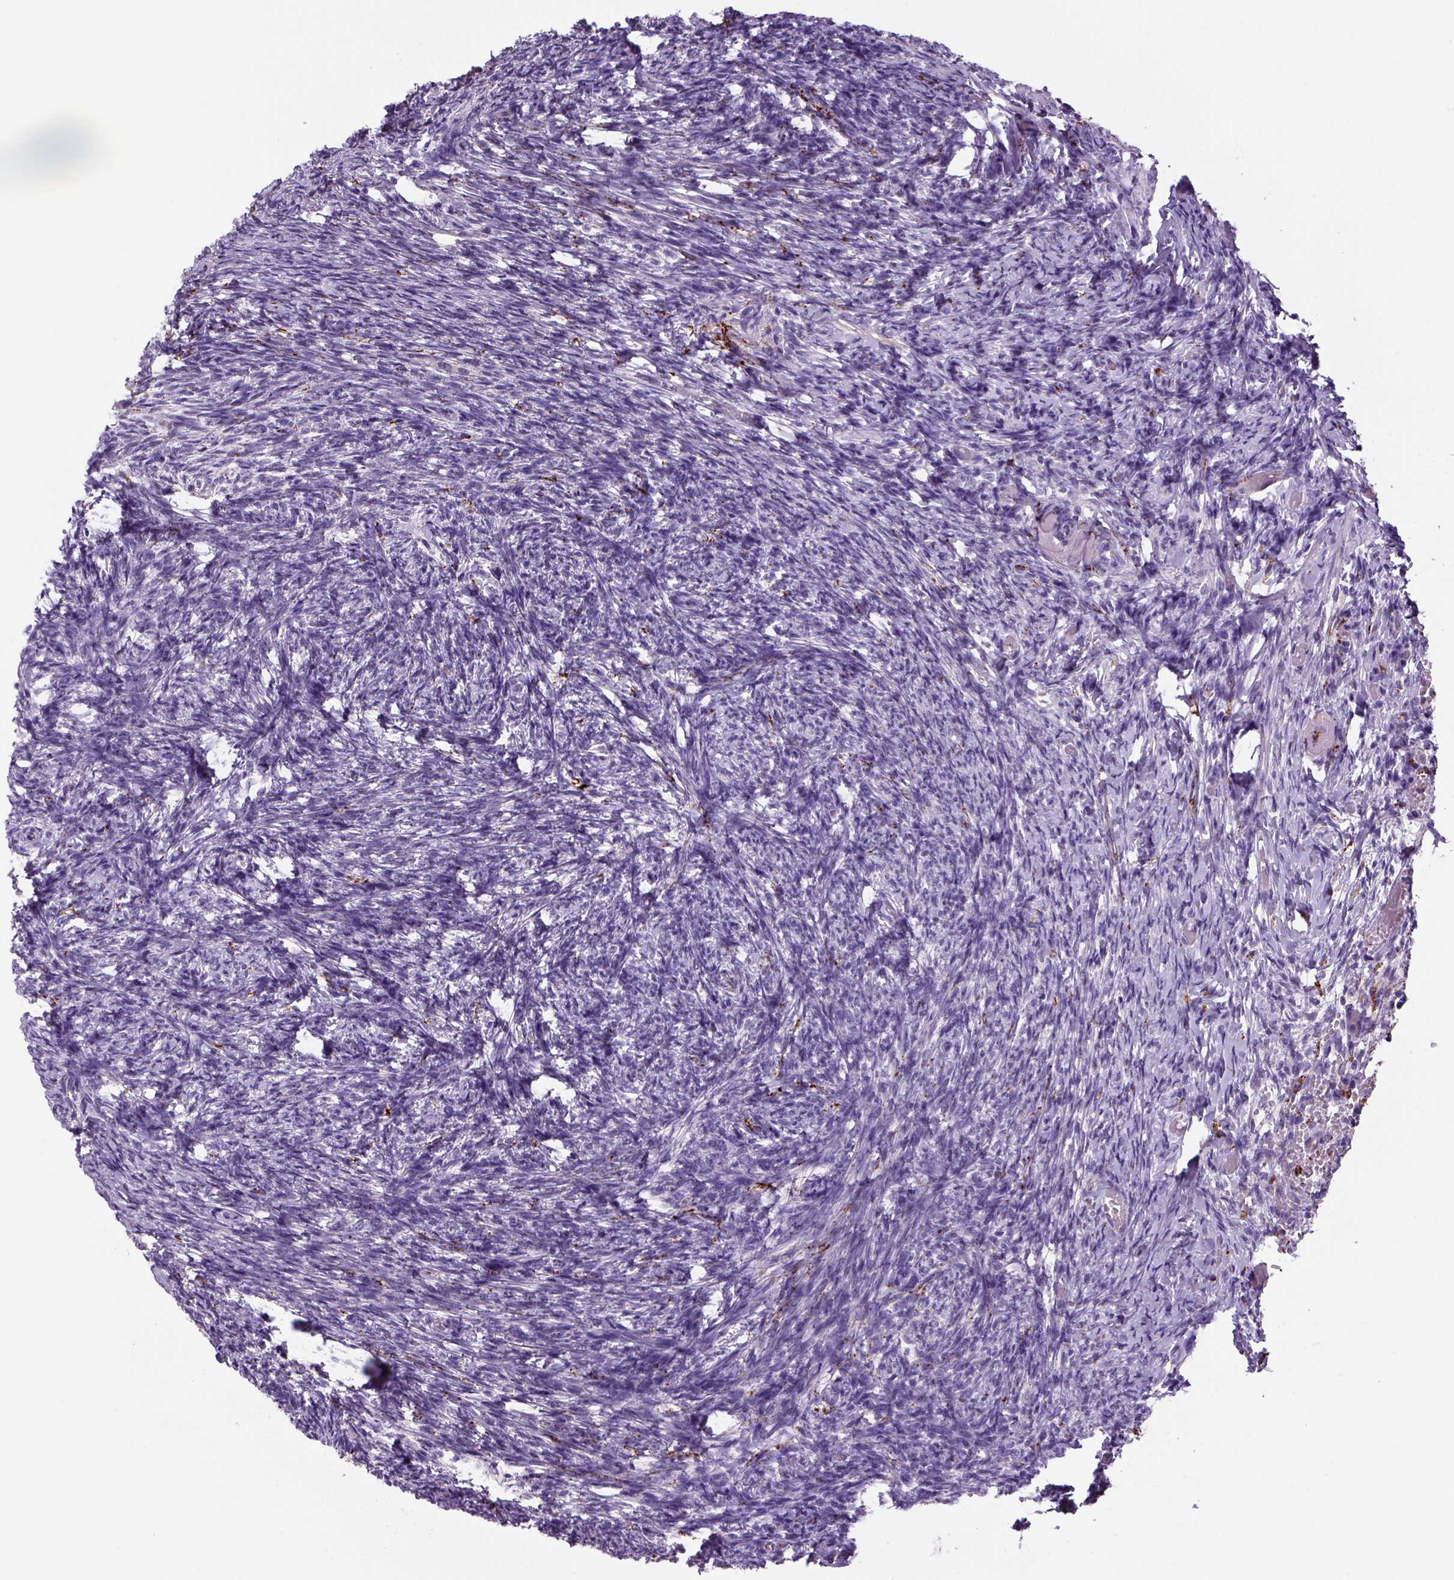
{"staining": {"intensity": "negative", "quantity": "none", "location": "none"}, "tissue": "ovary", "cell_type": "Ovarian stroma cells", "image_type": "normal", "snomed": [{"axis": "morphology", "description": "Normal tissue, NOS"}, {"axis": "topography", "description": "Ovary"}], "caption": "IHC image of normal ovary: human ovary stained with DAB (3,3'-diaminobenzidine) exhibits no significant protein expression in ovarian stroma cells. (DAB IHC with hematoxylin counter stain).", "gene": "DBH", "patient": {"sex": "female", "age": 72}}